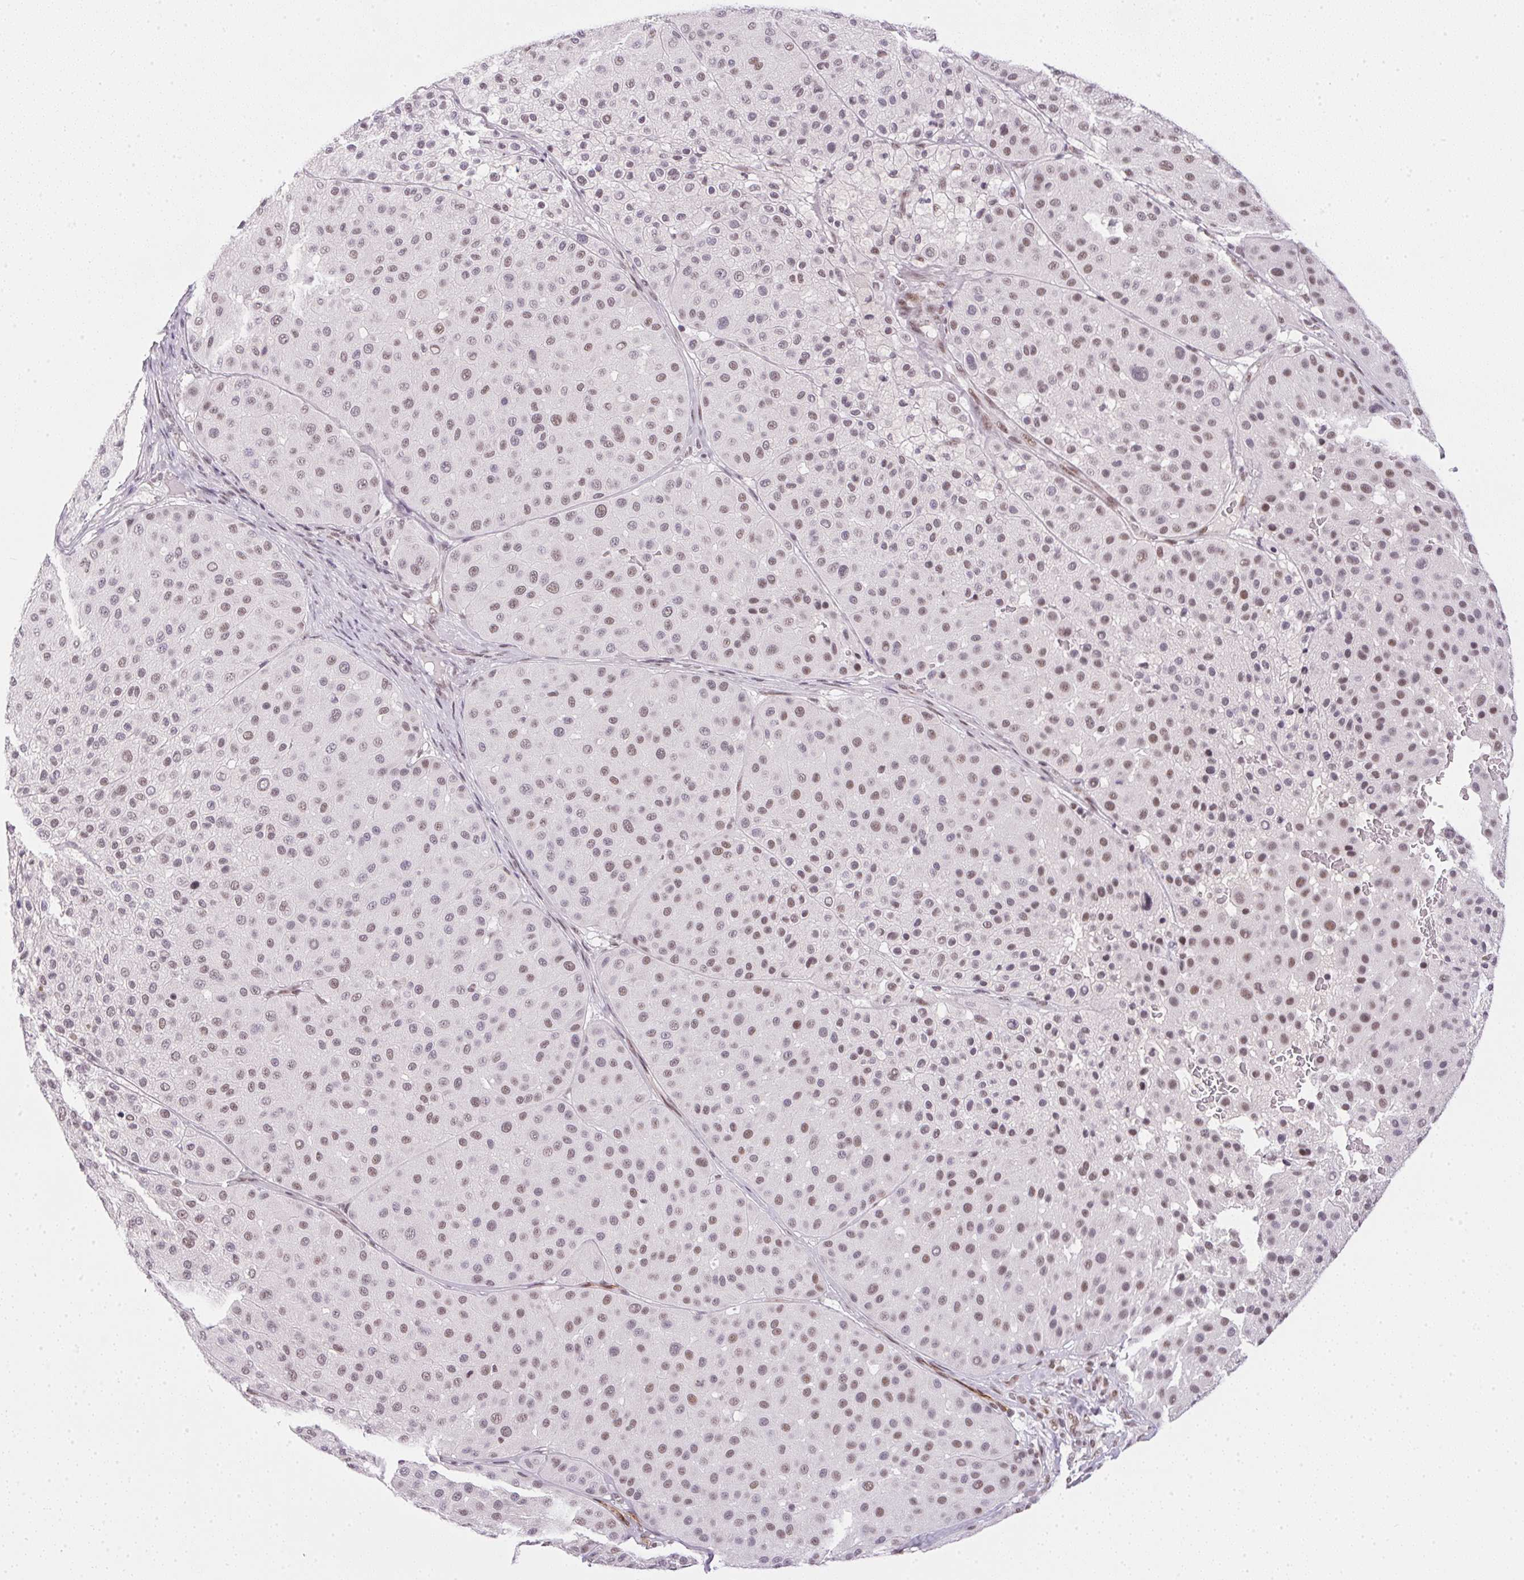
{"staining": {"intensity": "weak", "quantity": "25%-75%", "location": "nuclear"}, "tissue": "melanoma", "cell_type": "Tumor cells", "image_type": "cancer", "snomed": [{"axis": "morphology", "description": "Malignant melanoma, Metastatic site"}, {"axis": "topography", "description": "Smooth muscle"}], "caption": "High-power microscopy captured an IHC photomicrograph of malignant melanoma (metastatic site), revealing weak nuclear expression in about 25%-75% of tumor cells.", "gene": "SRSF7", "patient": {"sex": "male", "age": 41}}